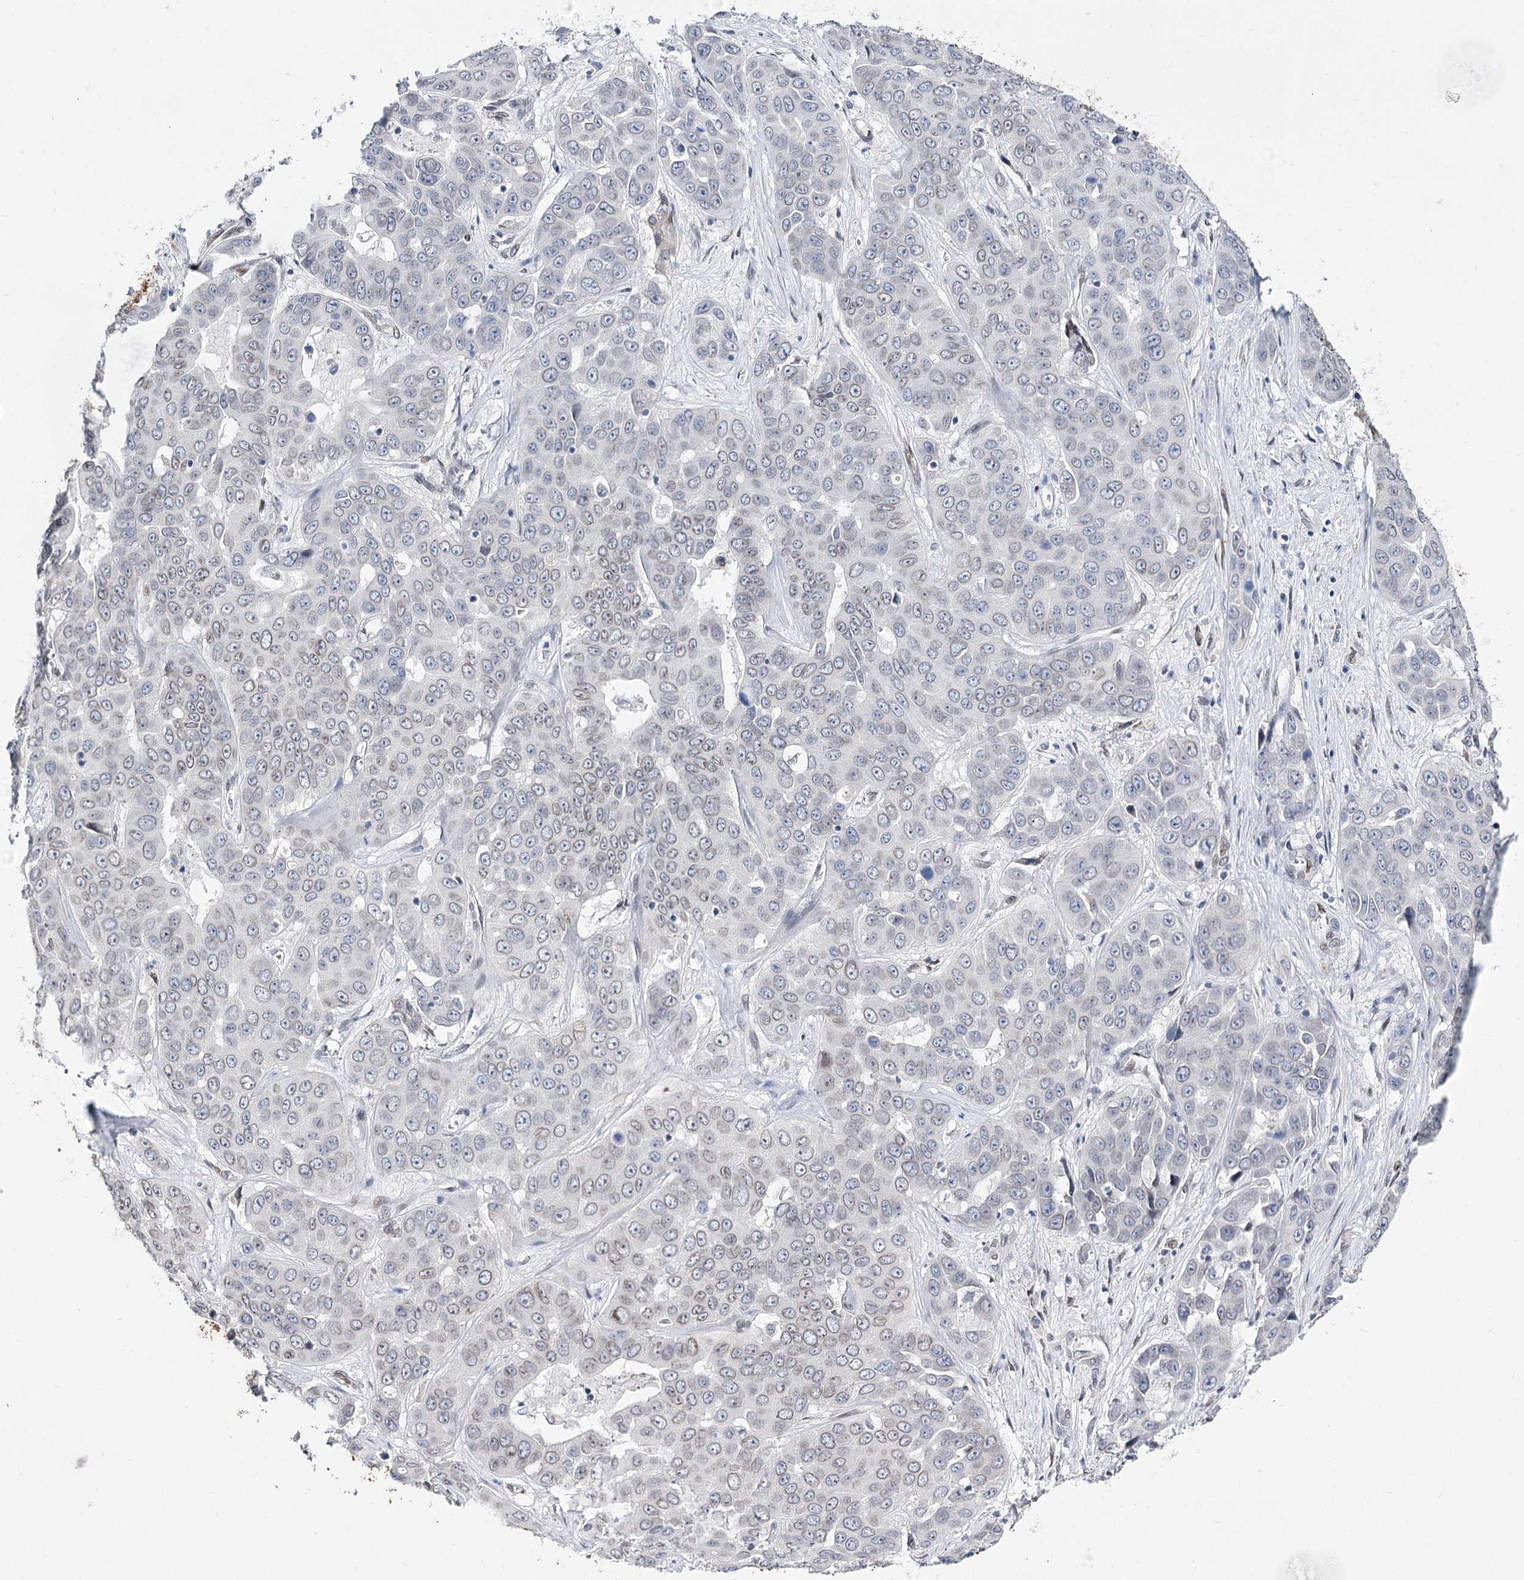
{"staining": {"intensity": "weak", "quantity": "25%-75%", "location": "cytoplasmic/membranous,nuclear"}, "tissue": "liver cancer", "cell_type": "Tumor cells", "image_type": "cancer", "snomed": [{"axis": "morphology", "description": "Cholangiocarcinoma"}, {"axis": "topography", "description": "Liver"}], "caption": "Immunohistochemistry (IHC) staining of liver cancer, which shows low levels of weak cytoplasmic/membranous and nuclear expression in approximately 25%-75% of tumor cells indicating weak cytoplasmic/membranous and nuclear protein staining. The staining was performed using DAB (brown) for protein detection and nuclei were counterstained in hematoxylin (blue).", "gene": "TMEM201", "patient": {"sex": "female", "age": 52}}